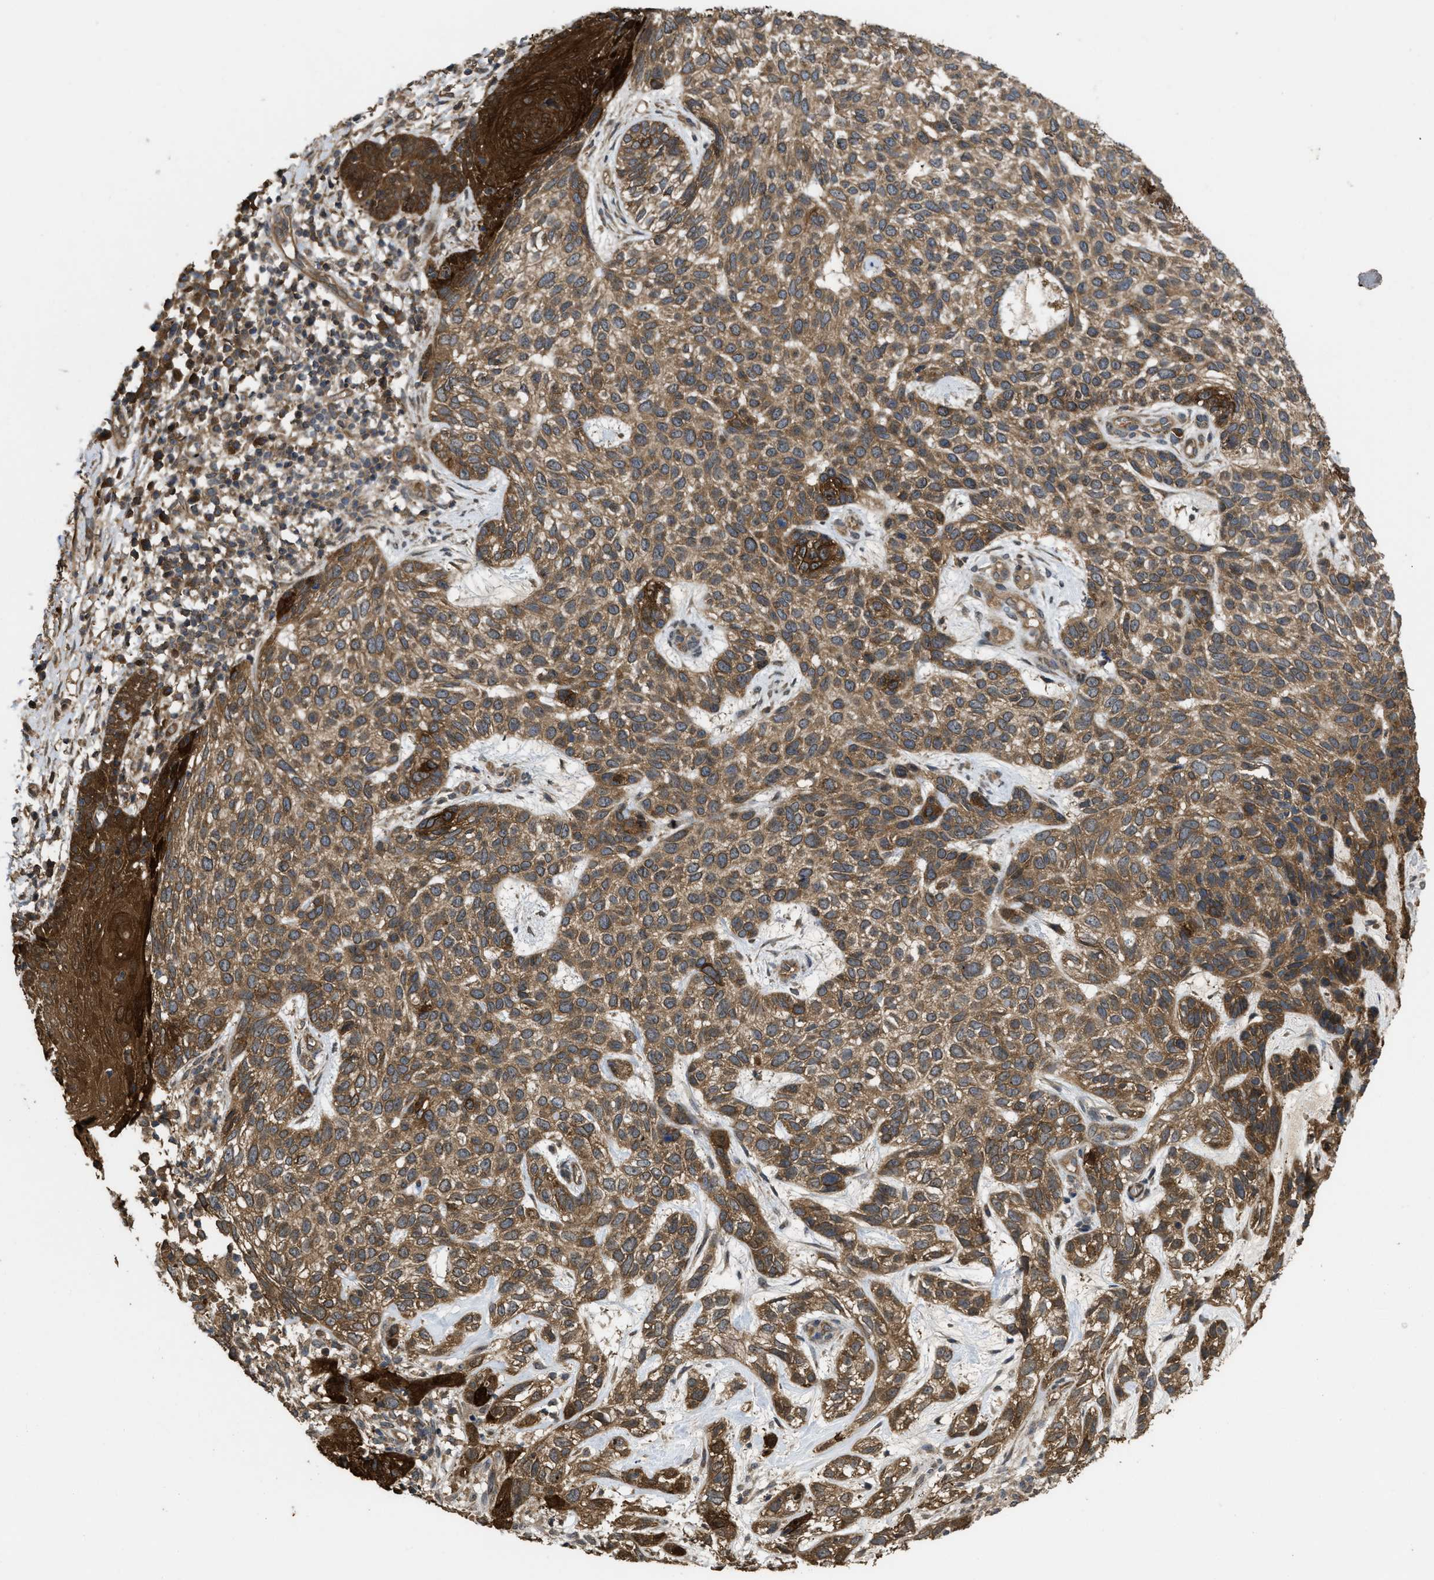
{"staining": {"intensity": "strong", "quantity": ">75%", "location": "cytoplasmic/membranous"}, "tissue": "skin cancer", "cell_type": "Tumor cells", "image_type": "cancer", "snomed": [{"axis": "morphology", "description": "Normal tissue, NOS"}, {"axis": "morphology", "description": "Basal cell carcinoma"}, {"axis": "topography", "description": "Skin"}], "caption": "The image shows a brown stain indicating the presence of a protein in the cytoplasmic/membranous of tumor cells in basal cell carcinoma (skin).", "gene": "FZD6", "patient": {"sex": "male", "age": 79}}